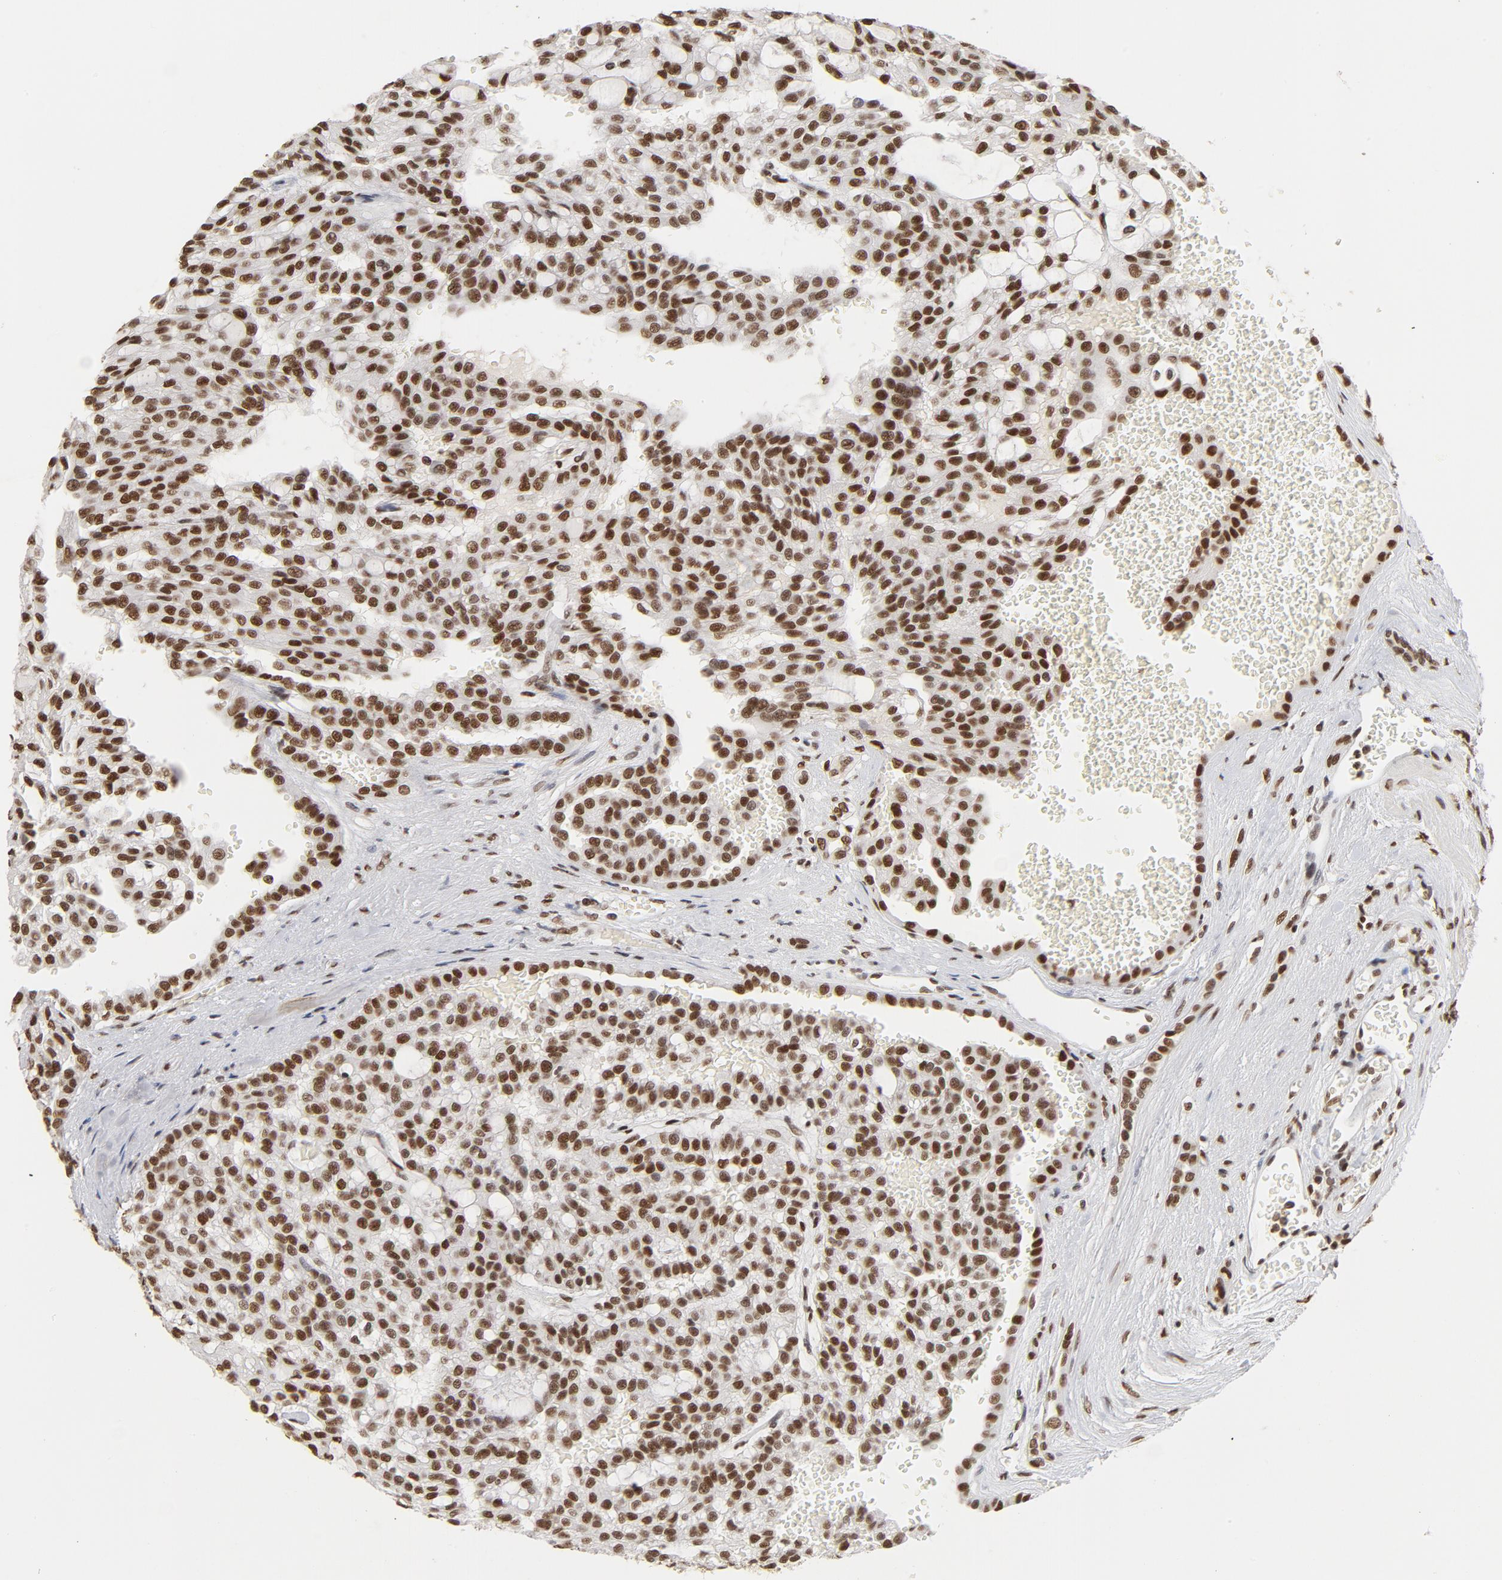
{"staining": {"intensity": "moderate", "quantity": ">75%", "location": "nuclear"}, "tissue": "renal cancer", "cell_type": "Tumor cells", "image_type": "cancer", "snomed": [{"axis": "morphology", "description": "Adenocarcinoma, NOS"}, {"axis": "topography", "description": "Kidney"}], "caption": "There is medium levels of moderate nuclear staining in tumor cells of adenocarcinoma (renal), as demonstrated by immunohistochemical staining (brown color).", "gene": "TP53BP1", "patient": {"sex": "male", "age": 63}}